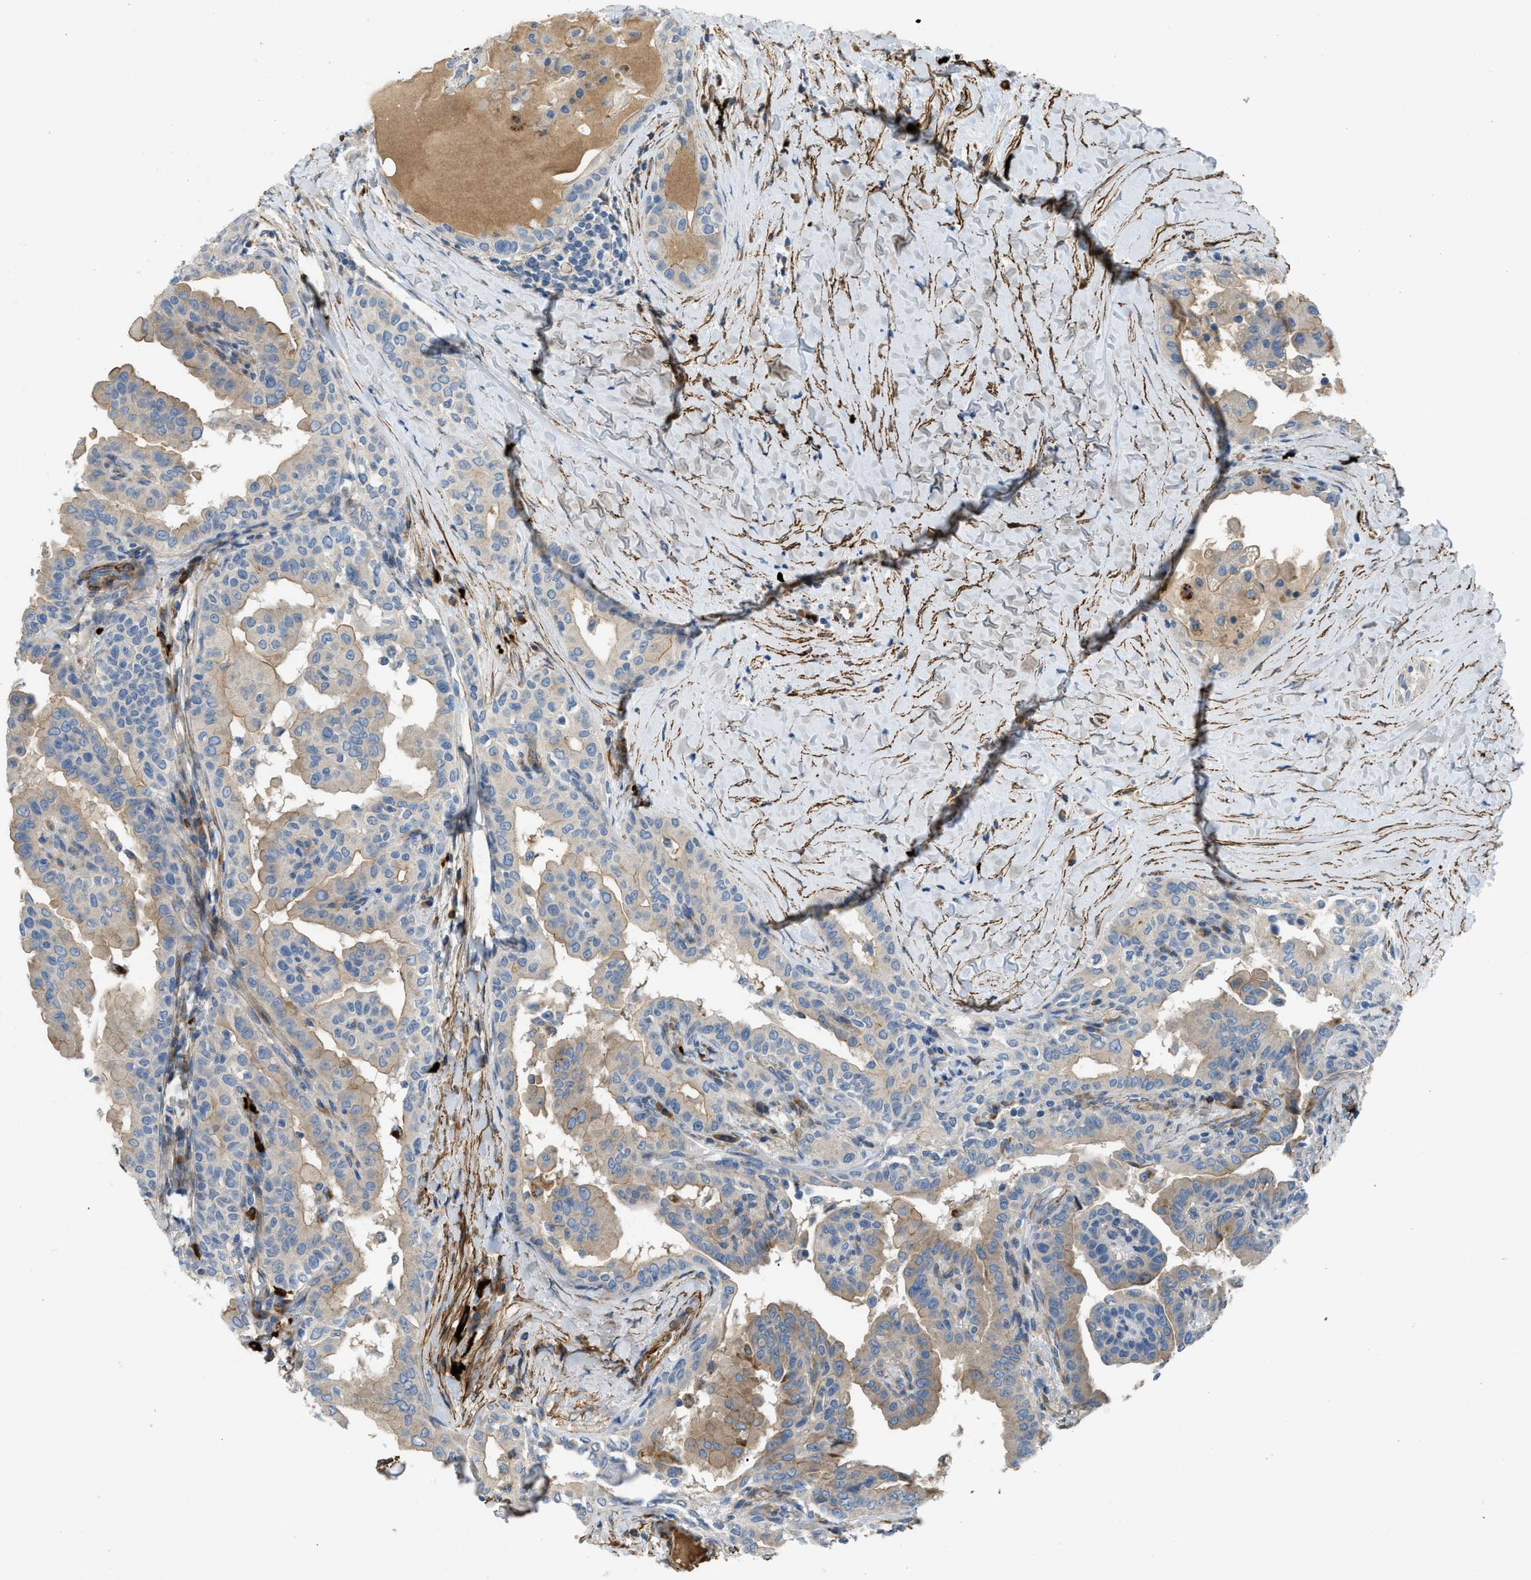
{"staining": {"intensity": "weak", "quantity": "25%-75%", "location": "cytoplasmic/membranous"}, "tissue": "thyroid cancer", "cell_type": "Tumor cells", "image_type": "cancer", "snomed": [{"axis": "morphology", "description": "Papillary adenocarcinoma, NOS"}, {"axis": "topography", "description": "Thyroid gland"}], "caption": "Human thyroid cancer (papillary adenocarcinoma) stained for a protein (brown) demonstrates weak cytoplasmic/membranous positive expression in approximately 25%-75% of tumor cells.", "gene": "BMPR1A", "patient": {"sex": "male", "age": 33}}